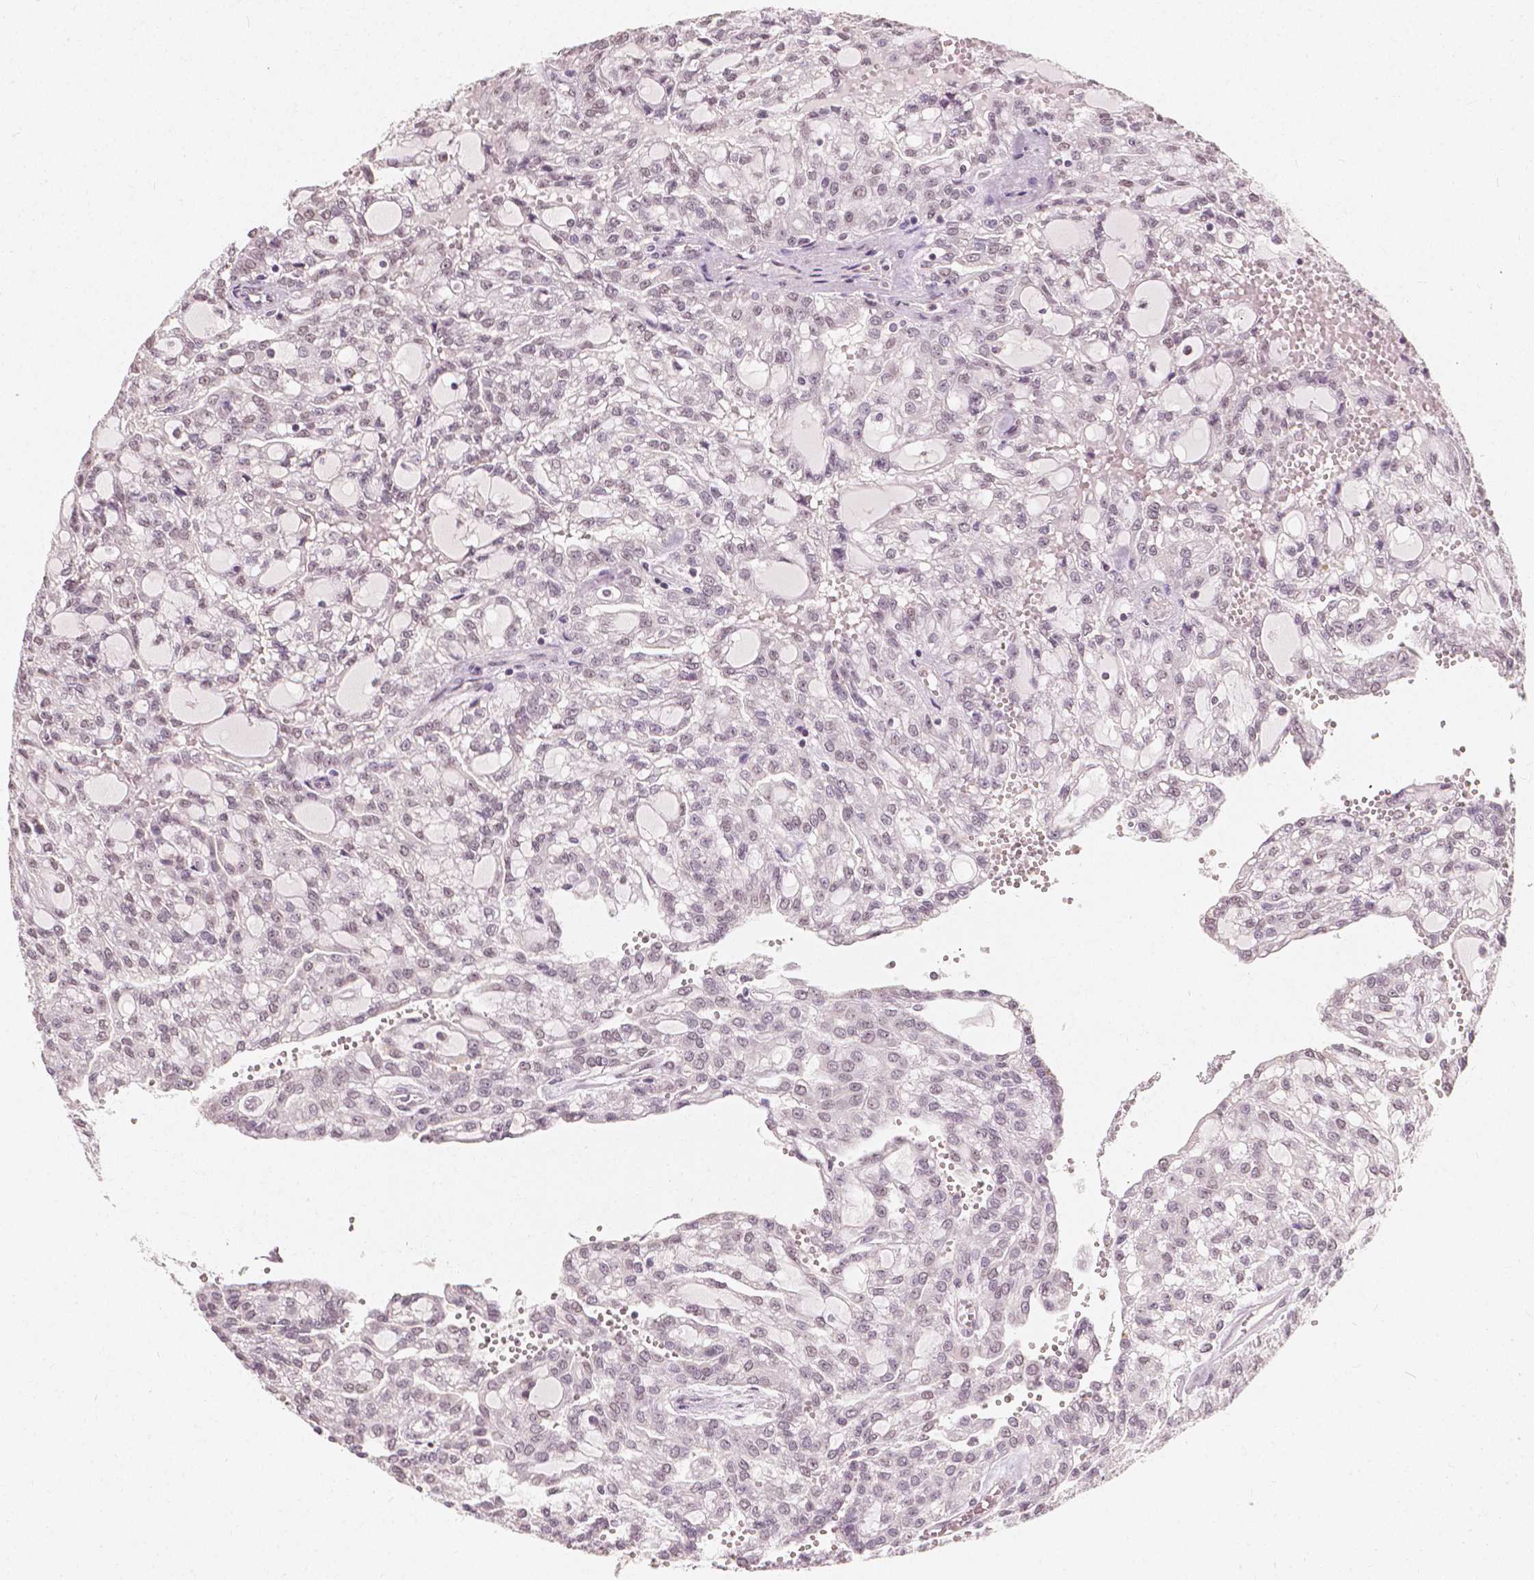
{"staining": {"intensity": "weak", "quantity": "25%-75%", "location": "nuclear"}, "tissue": "renal cancer", "cell_type": "Tumor cells", "image_type": "cancer", "snomed": [{"axis": "morphology", "description": "Adenocarcinoma, NOS"}, {"axis": "topography", "description": "Kidney"}], "caption": "The immunohistochemical stain labels weak nuclear expression in tumor cells of renal adenocarcinoma tissue.", "gene": "NOLC1", "patient": {"sex": "male", "age": 63}}